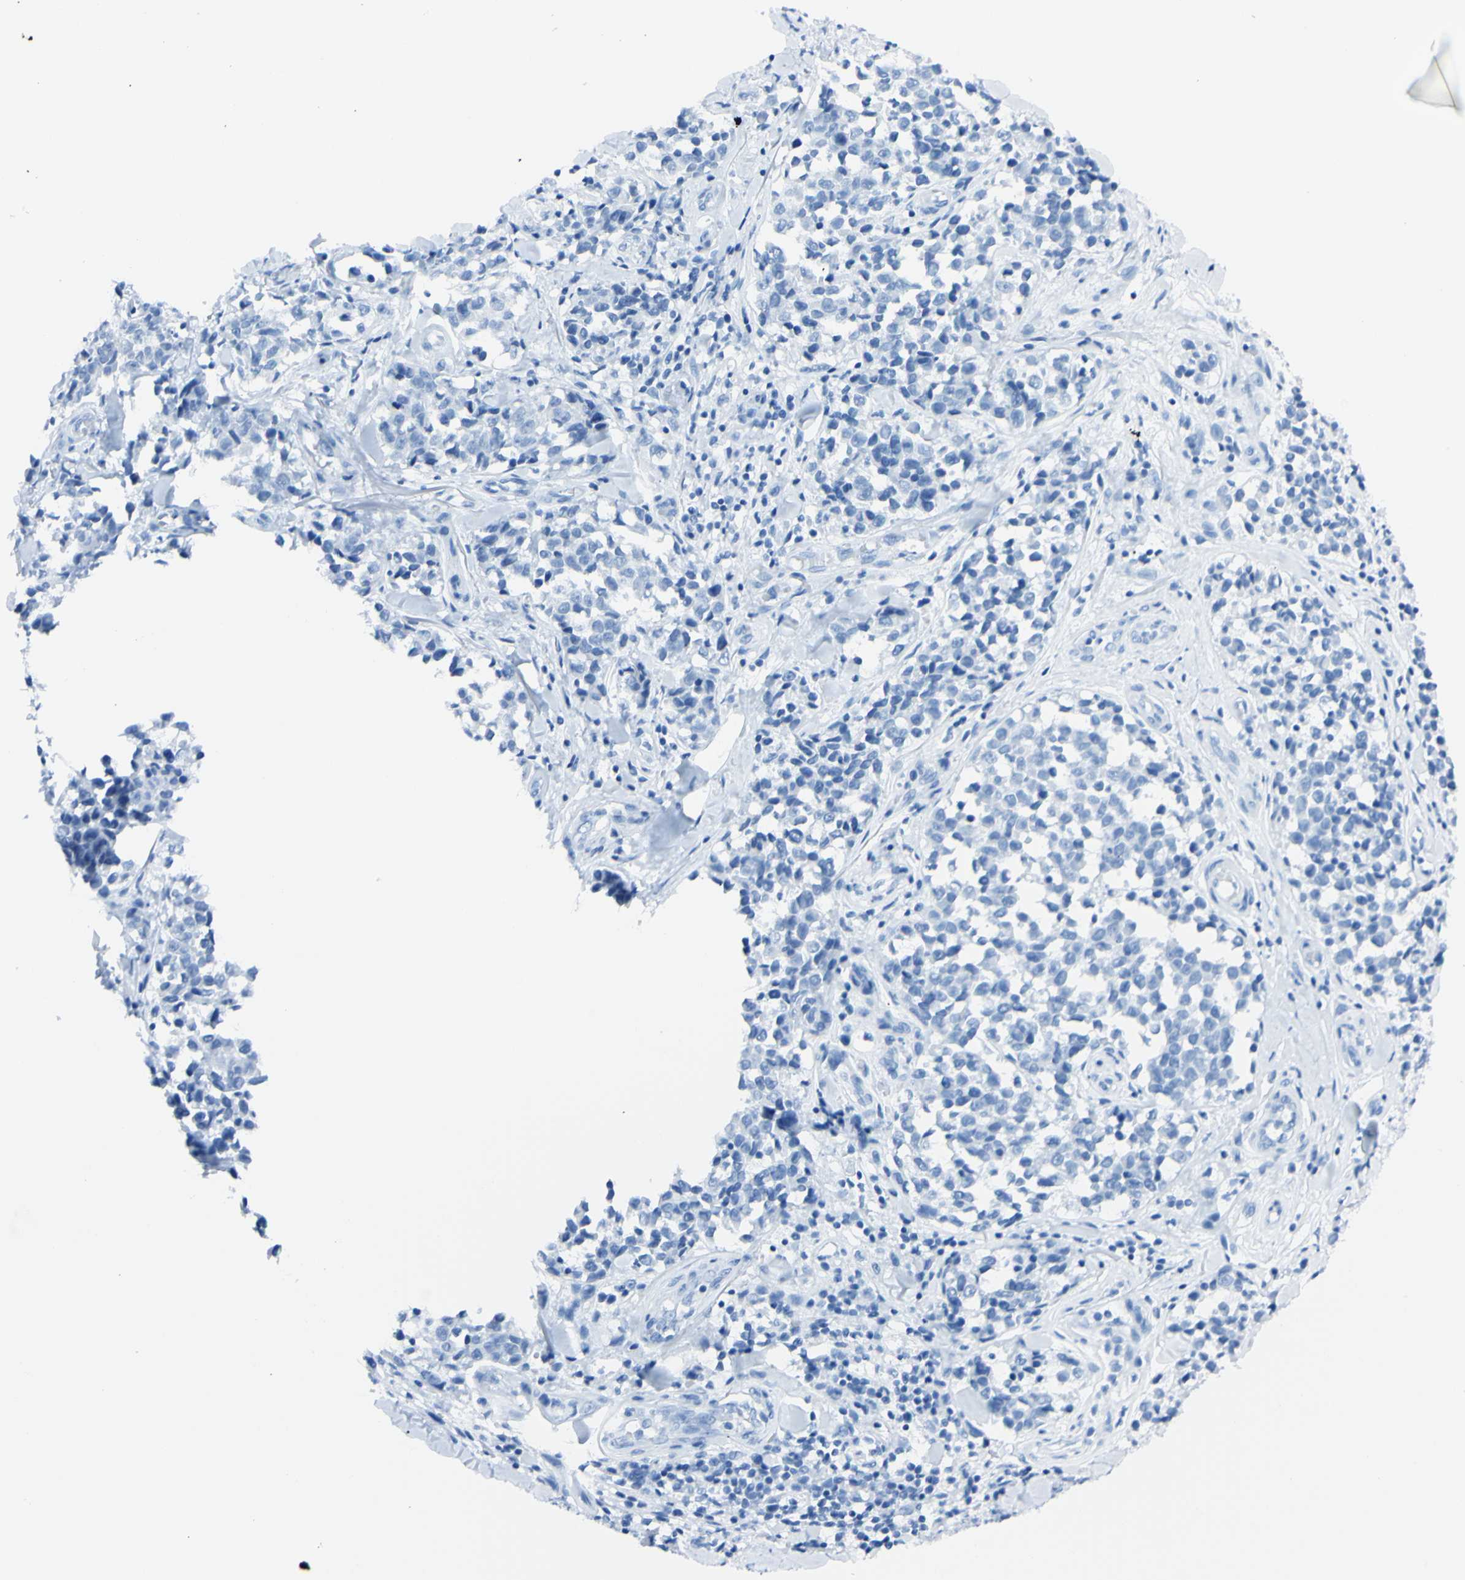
{"staining": {"intensity": "negative", "quantity": "none", "location": "none"}, "tissue": "melanoma", "cell_type": "Tumor cells", "image_type": "cancer", "snomed": [{"axis": "morphology", "description": "Malignant melanoma, NOS"}, {"axis": "topography", "description": "Skin"}], "caption": "IHC histopathology image of neoplastic tissue: human melanoma stained with DAB (3,3'-diaminobenzidine) displays no significant protein positivity in tumor cells.", "gene": "FOLH1", "patient": {"sex": "female", "age": 64}}